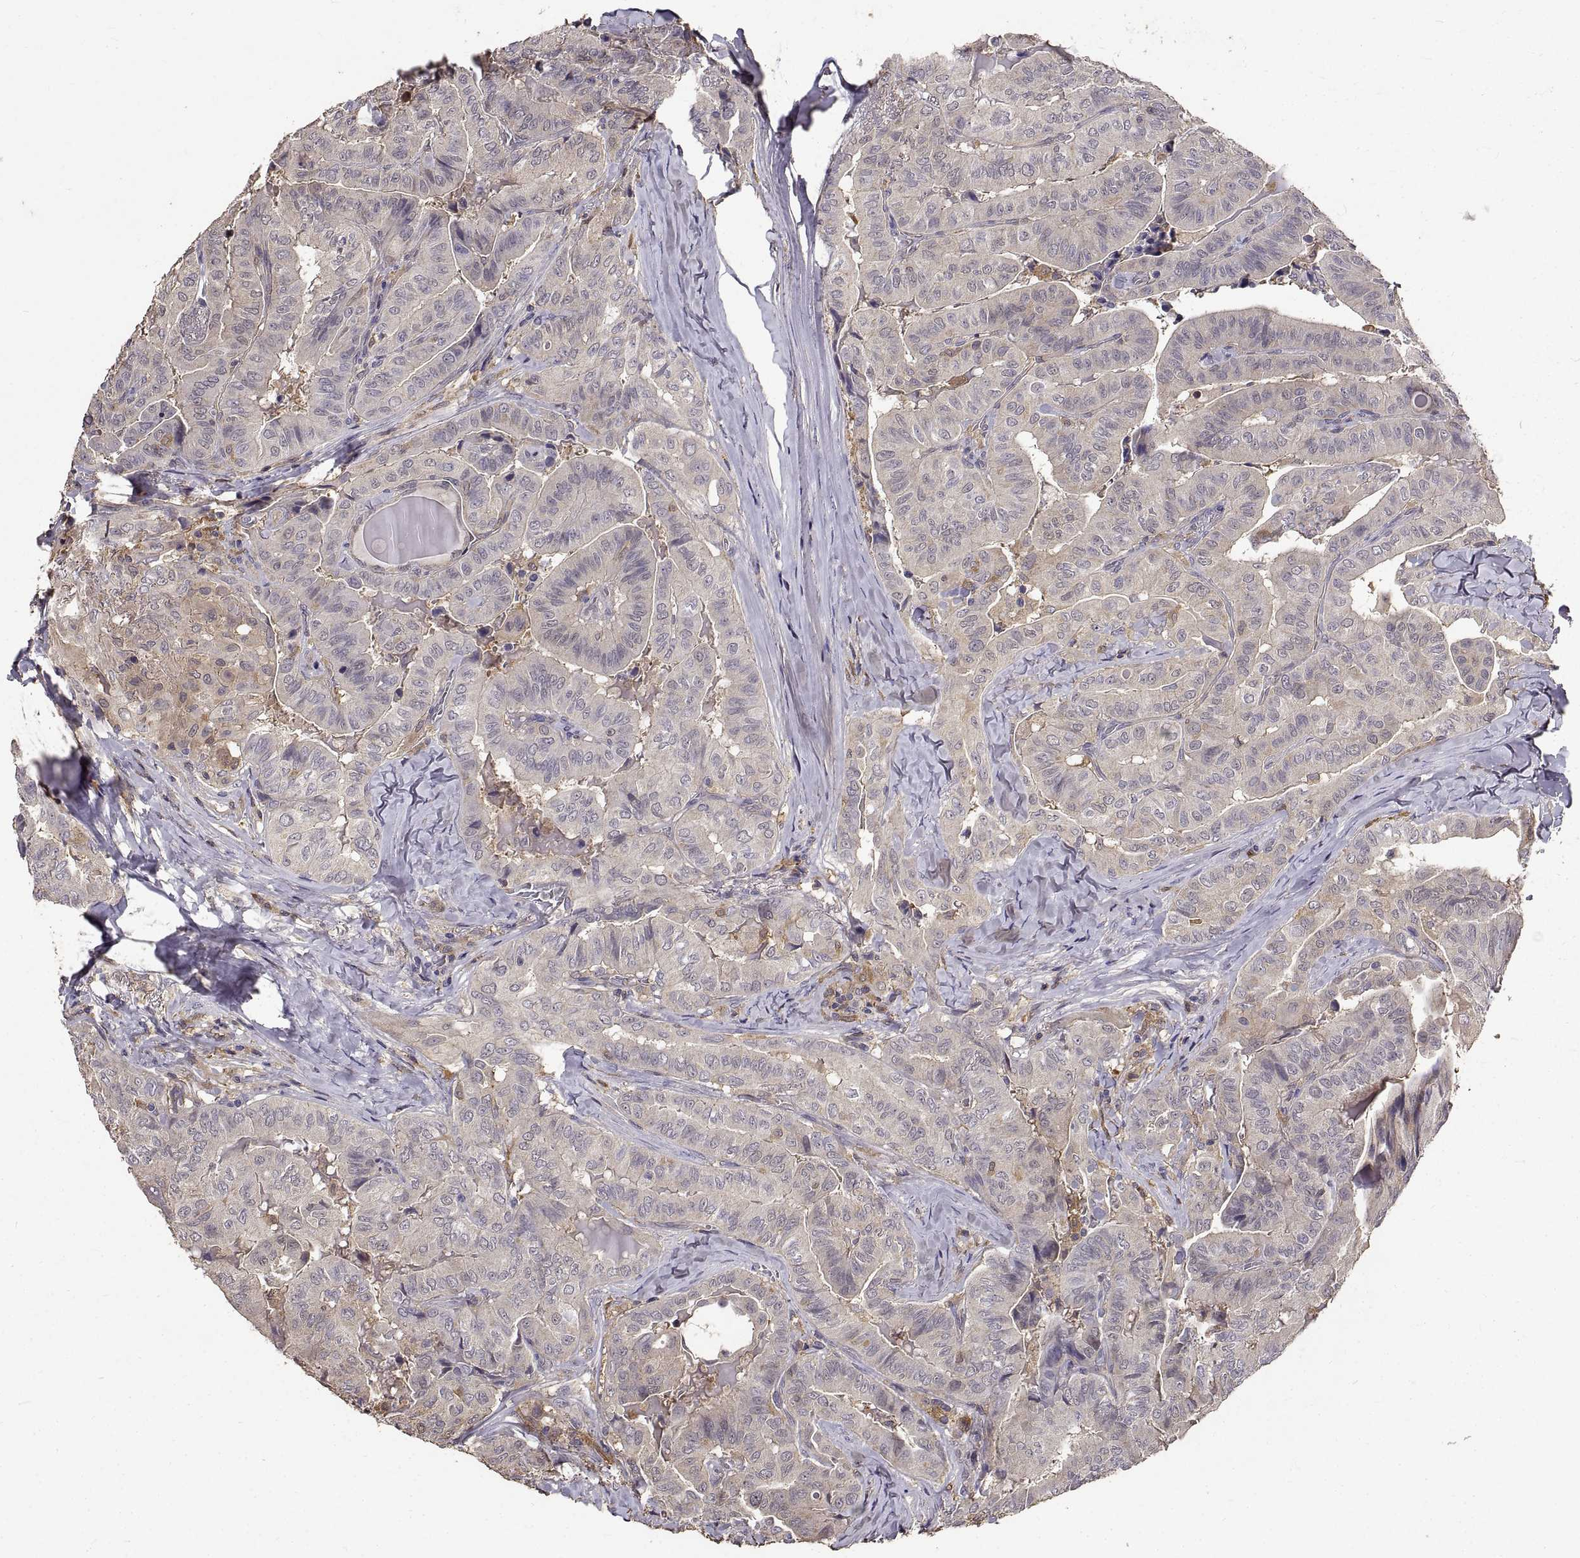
{"staining": {"intensity": "negative", "quantity": "none", "location": "none"}, "tissue": "thyroid cancer", "cell_type": "Tumor cells", "image_type": "cancer", "snomed": [{"axis": "morphology", "description": "Papillary adenocarcinoma, NOS"}, {"axis": "topography", "description": "Thyroid gland"}], "caption": "Tumor cells are negative for protein expression in human thyroid cancer (papillary adenocarcinoma).", "gene": "PEA15", "patient": {"sex": "female", "age": 68}}